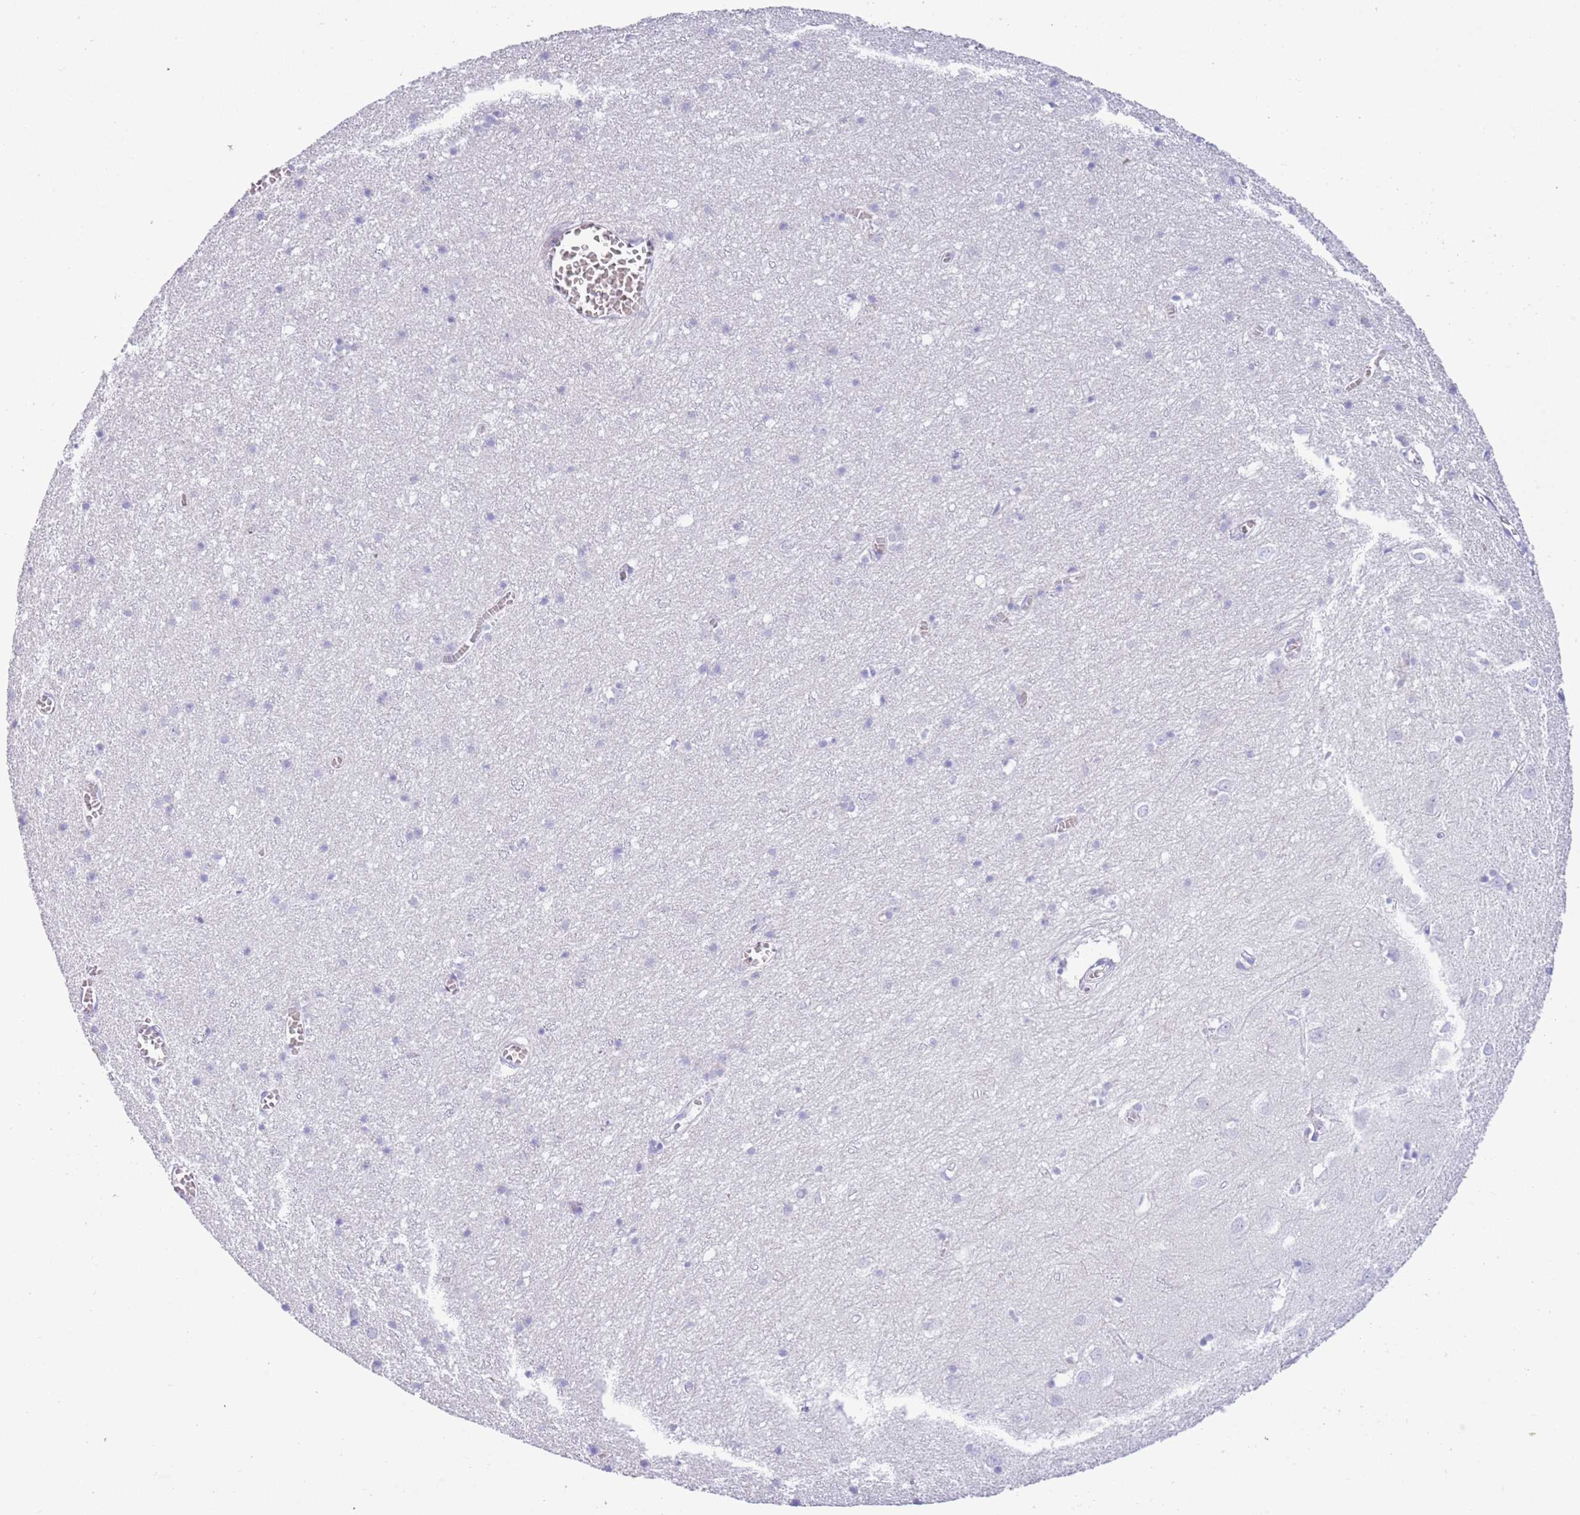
{"staining": {"intensity": "negative", "quantity": "none", "location": "none"}, "tissue": "cerebral cortex", "cell_type": "Endothelial cells", "image_type": "normal", "snomed": [{"axis": "morphology", "description": "Normal tissue, NOS"}, {"axis": "topography", "description": "Cerebral cortex"}], "caption": "Cerebral cortex stained for a protein using immunohistochemistry shows no staining endothelial cells.", "gene": "ACR", "patient": {"sex": "female", "age": 64}}